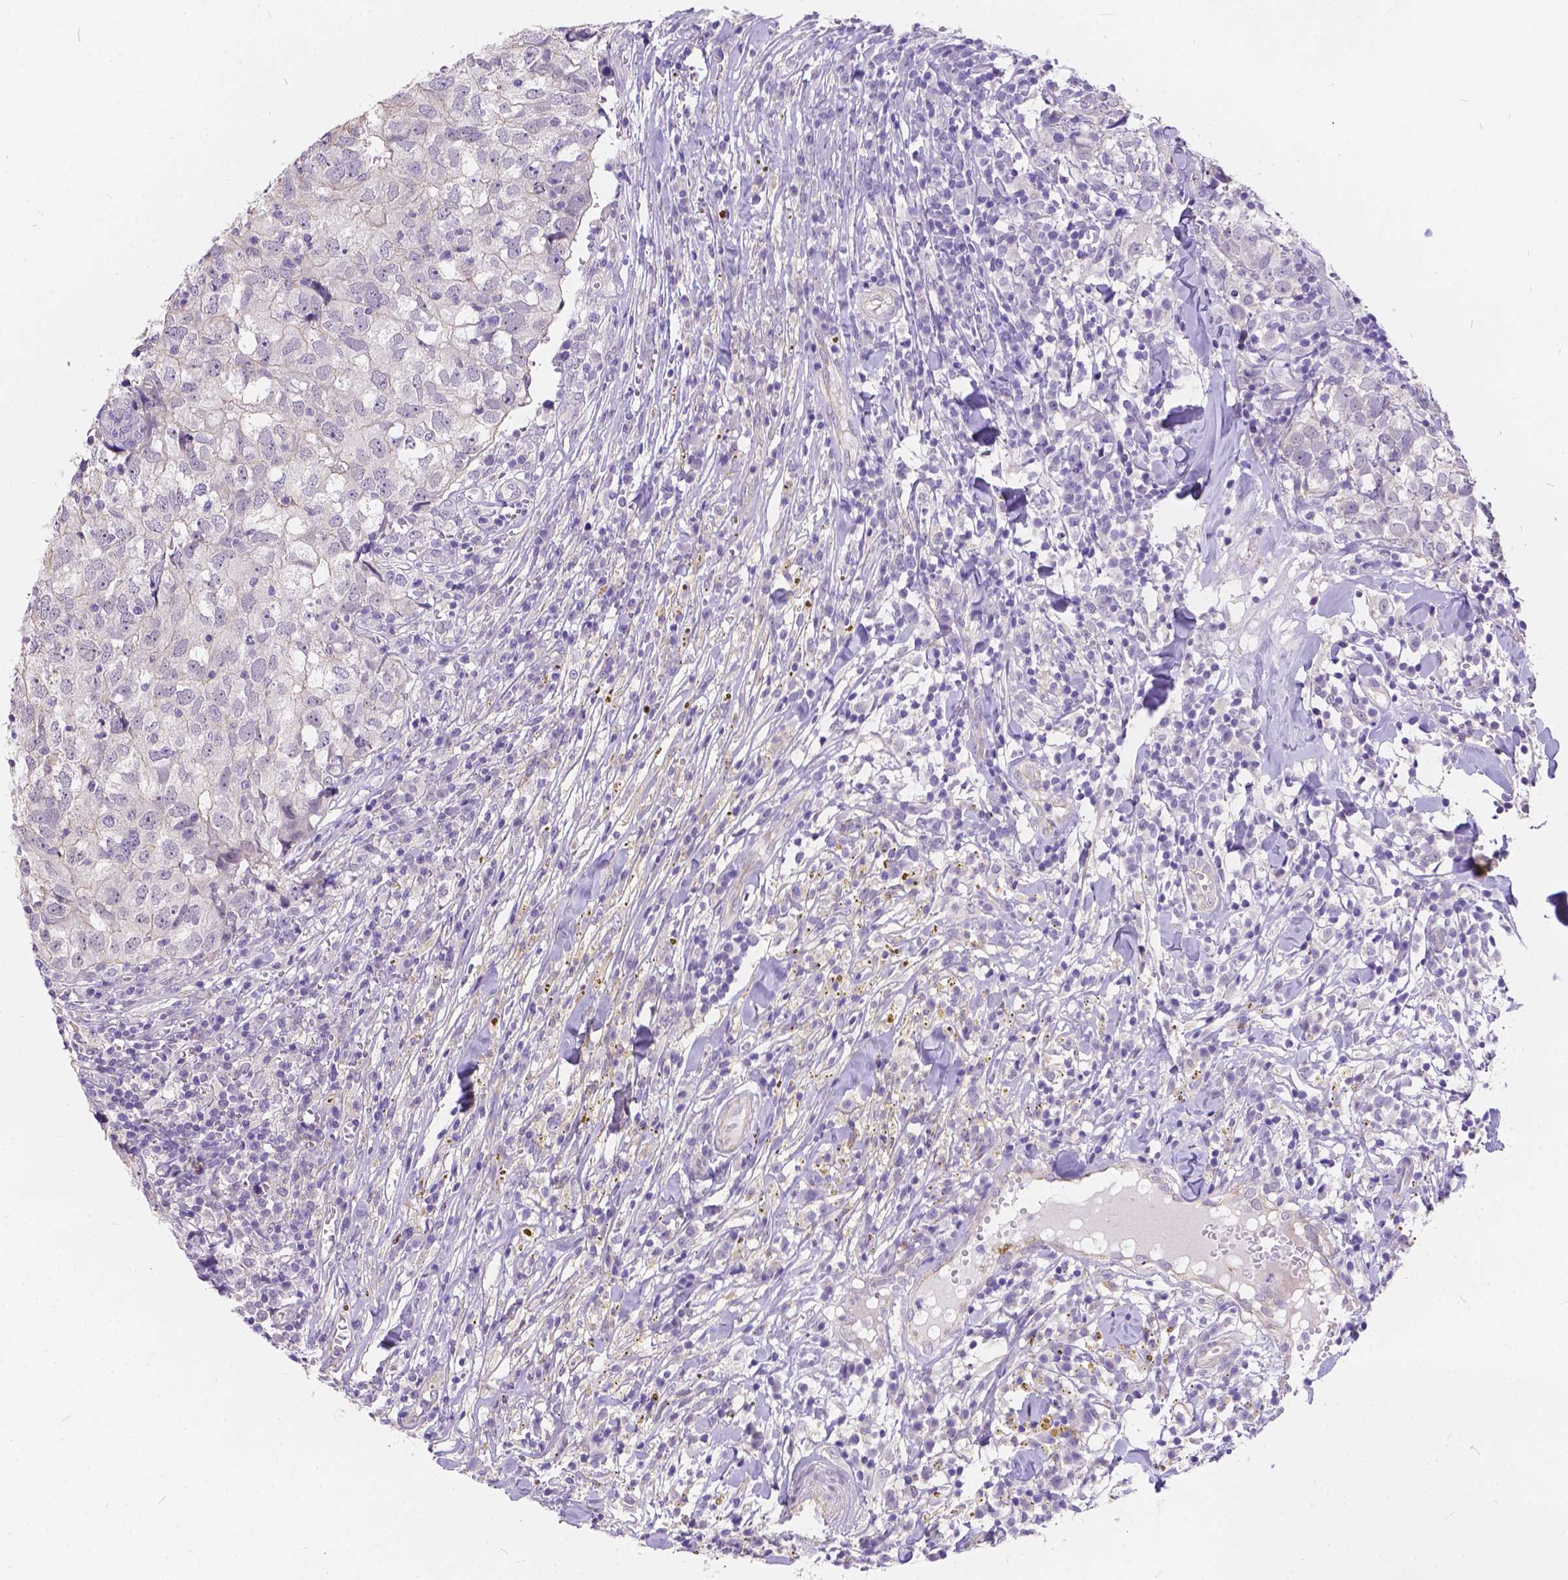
{"staining": {"intensity": "negative", "quantity": "none", "location": "none"}, "tissue": "breast cancer", "cell_type": "Tumor cells", "image_type": "cancer", "snomed": [{"axis": "morphology", "description": "Duct carcinoma"}, {"axis": "topography", "description": "Breast"}], "caption": "An immunohistochemistry (IHC) histopathology image of intraductal carcinoma (breast) is shown. There is no staining in tumor cells of intraductal carcinoma (breast).", "gene": "DLEC1", "patient": {"sex": "female", "age": 30}}